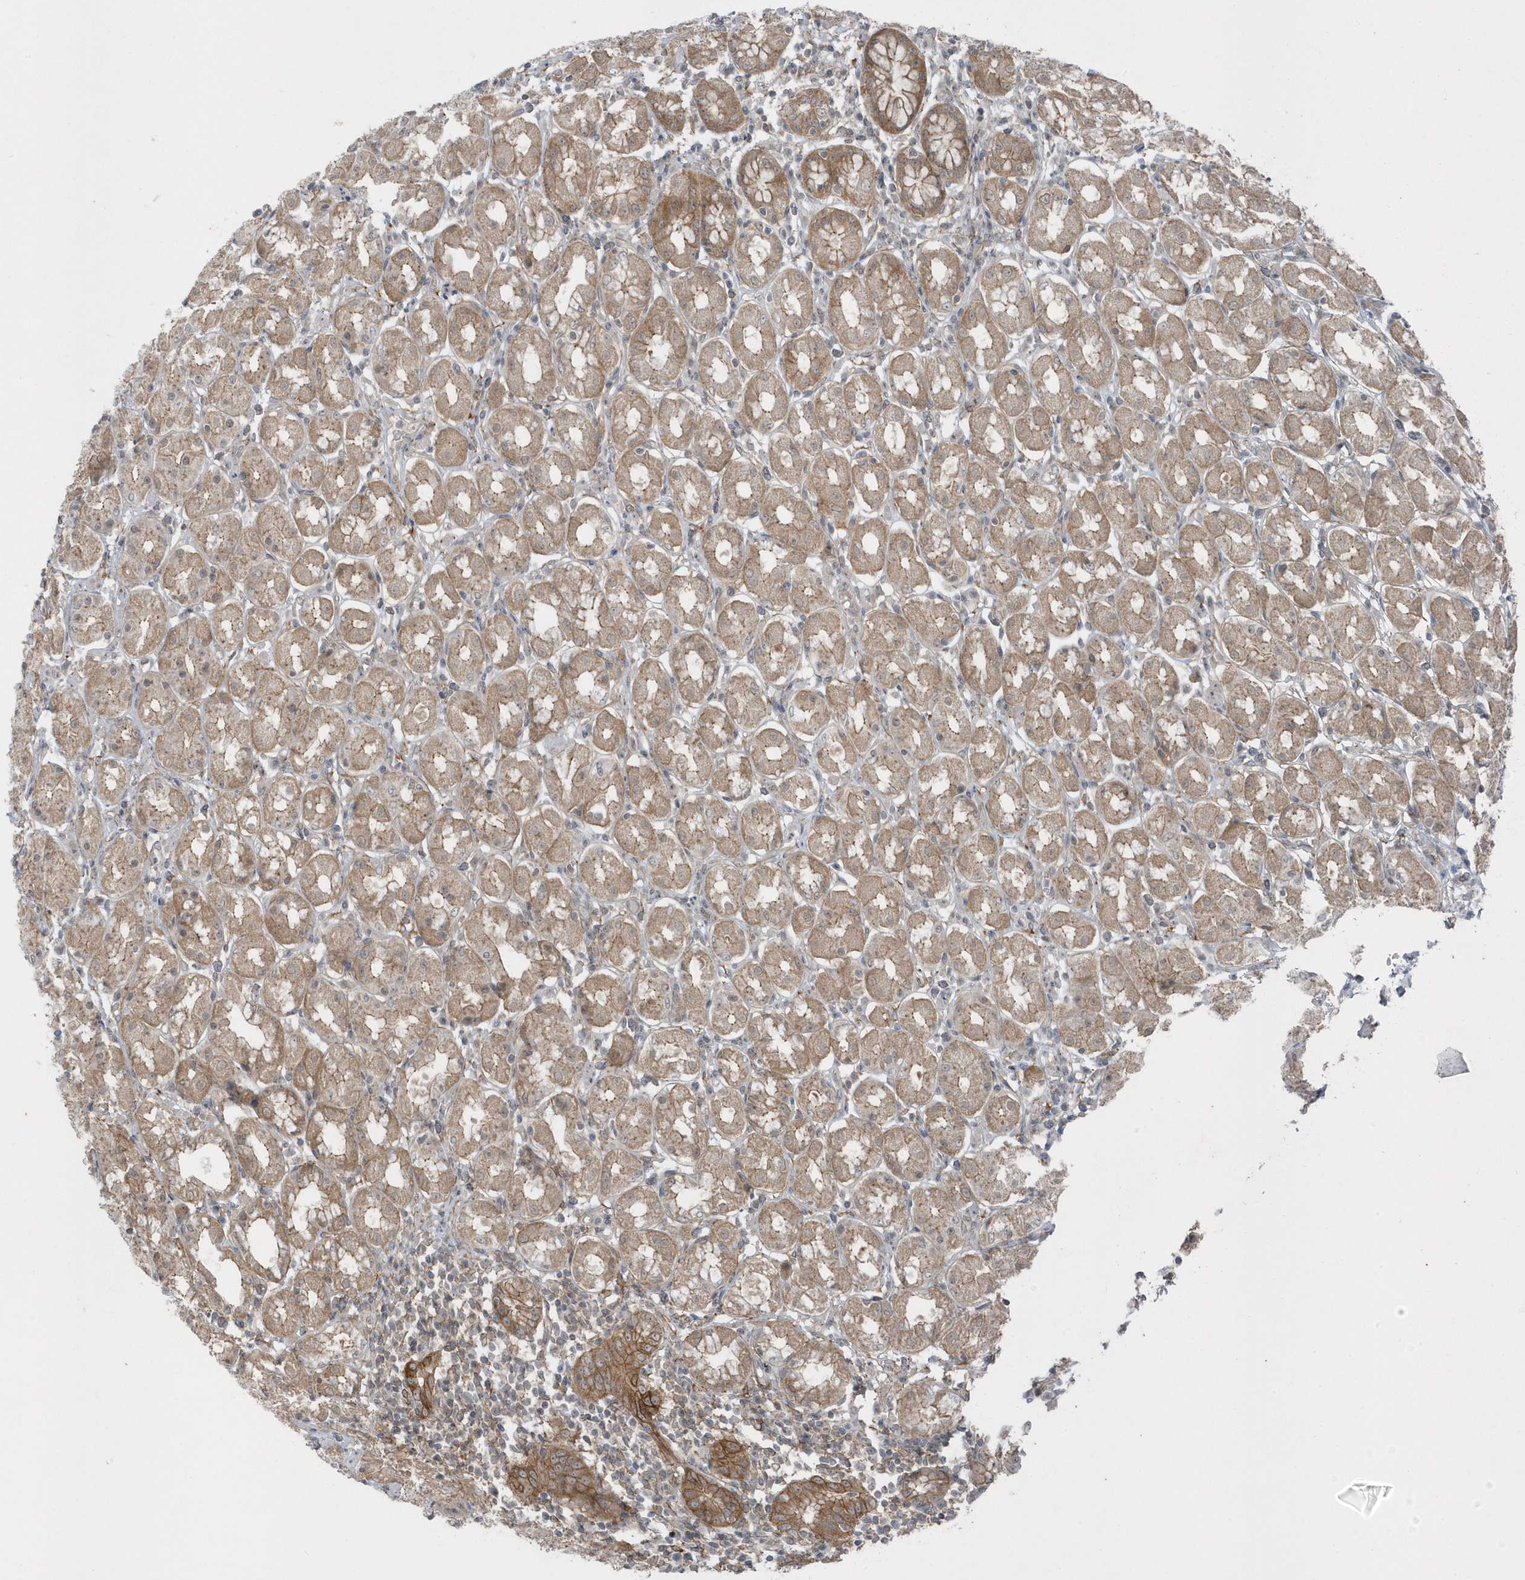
{"staining": {"intensity": "weak", "quantity": ">75%", "location": "cytoplasmic/membranous"}, "tissue": "stomach", "cell_type": "Glandular cells", "image_type": "normal", "snomed": [{"axis": "morphology", "description": "Normal tissue, NOS"}, {"axis": "topography", "description": "Stomach"}, {"axis": "topography", "description": "Stomach, lower"}], "caption": "This photomicrograph reveals benign stomach stained with immunohistochemistry to label a protein in brown. The cytoplasmic/membranous of glandular cells show weak positivity for the protein. Nuclei are counter-stained blue.", "gene": "PARD3B", "patient": {"sex": "female", "age": 56}}